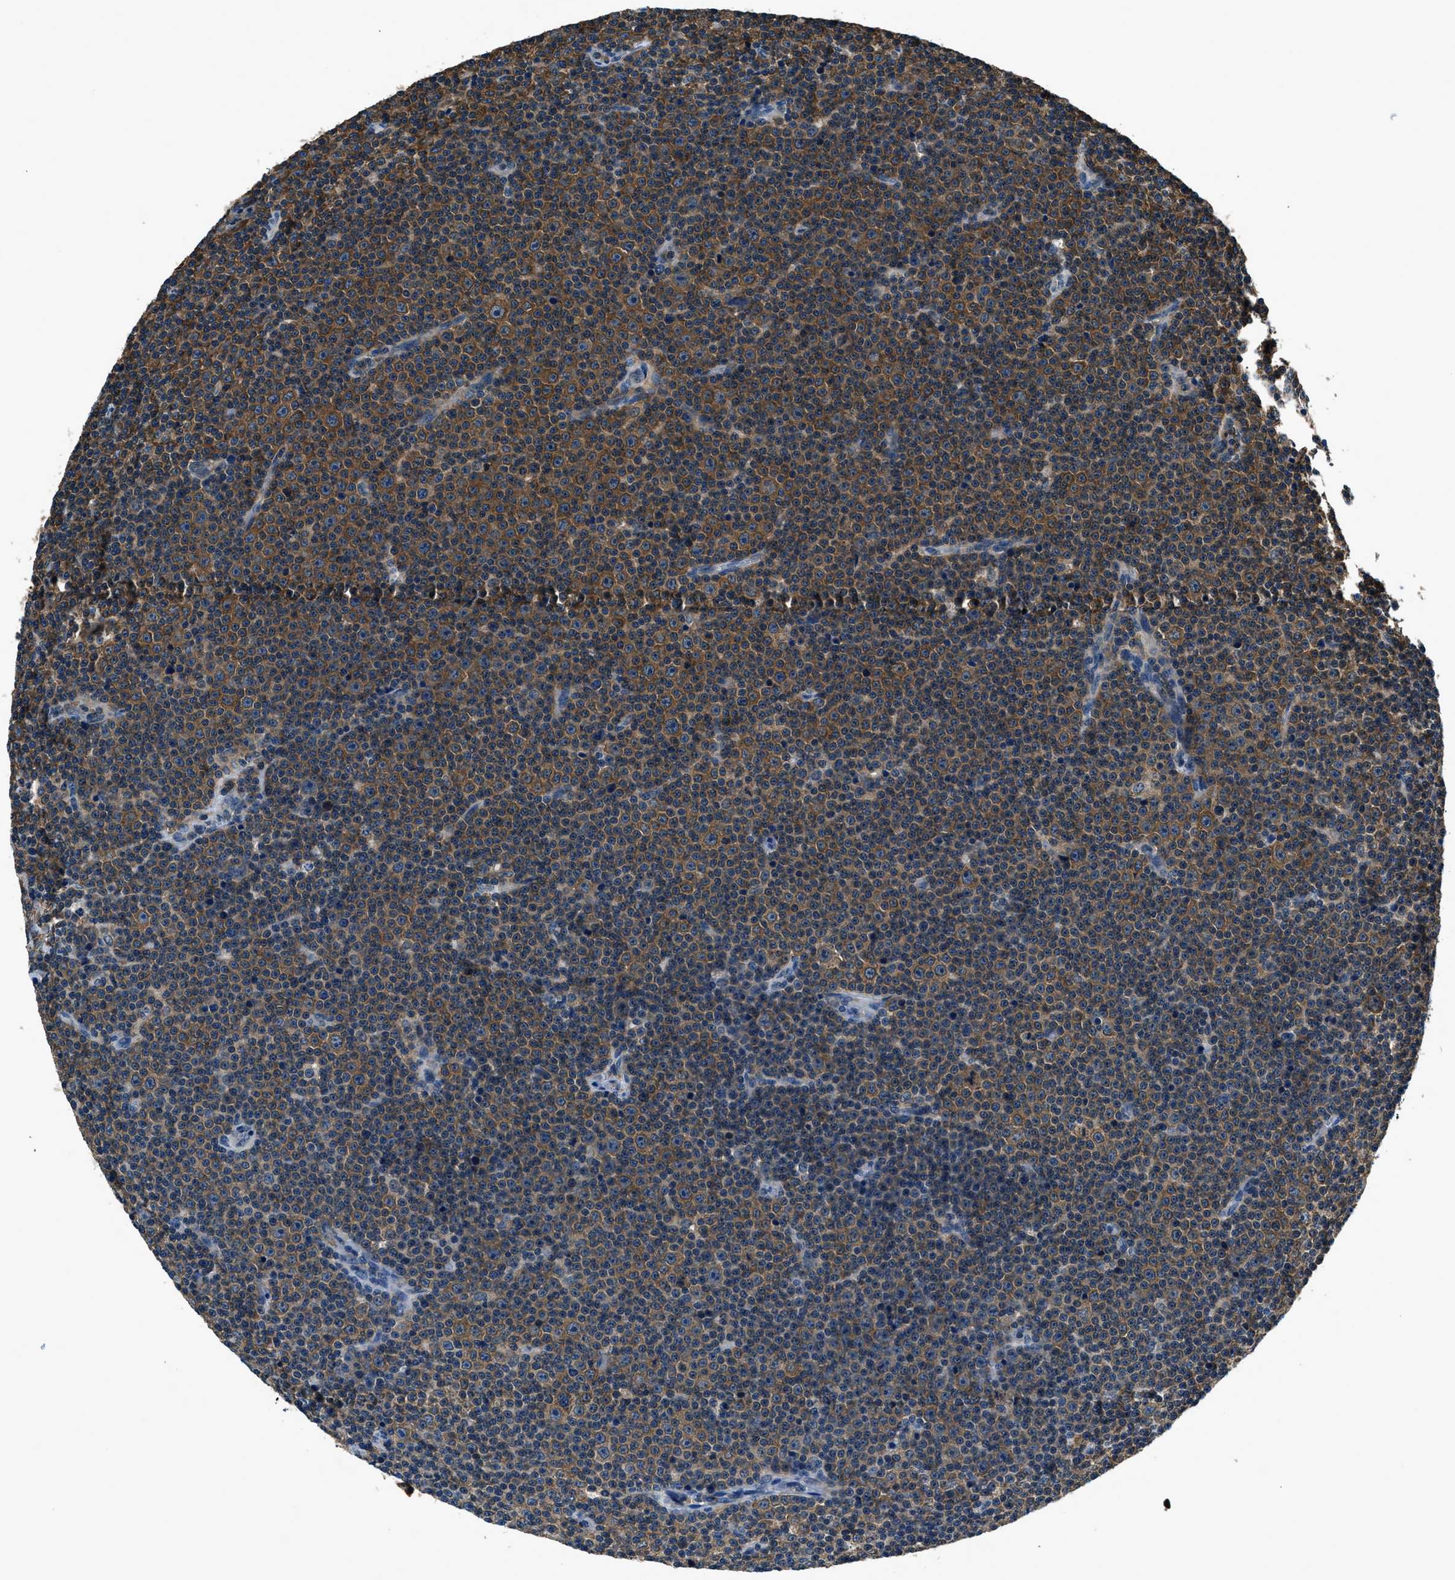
{"staining": {"intensity": "moderate", "quantity": ">75%", "location": "cytoplasmic/membranous"}, "tissue": "lymphoma", "cell_type": "Tumor cells", "image_type": "cancer", "snomed": [{"axis": "morphology", "description": "Malignant lymphoma, non-Hodgkin's type, Low grade"}, {"axis": "topography", "description": "Lymph node"}], "caption": "Immunohistochemistry histopathology image of lymphoma stained for a protein (brown), which displays medium levels of moderate cytoplasmic/membranous positivity in about >75% of tumor cells.", "gene": "ARFGAP2", "patient": {"sex": "female", "age": 67}}